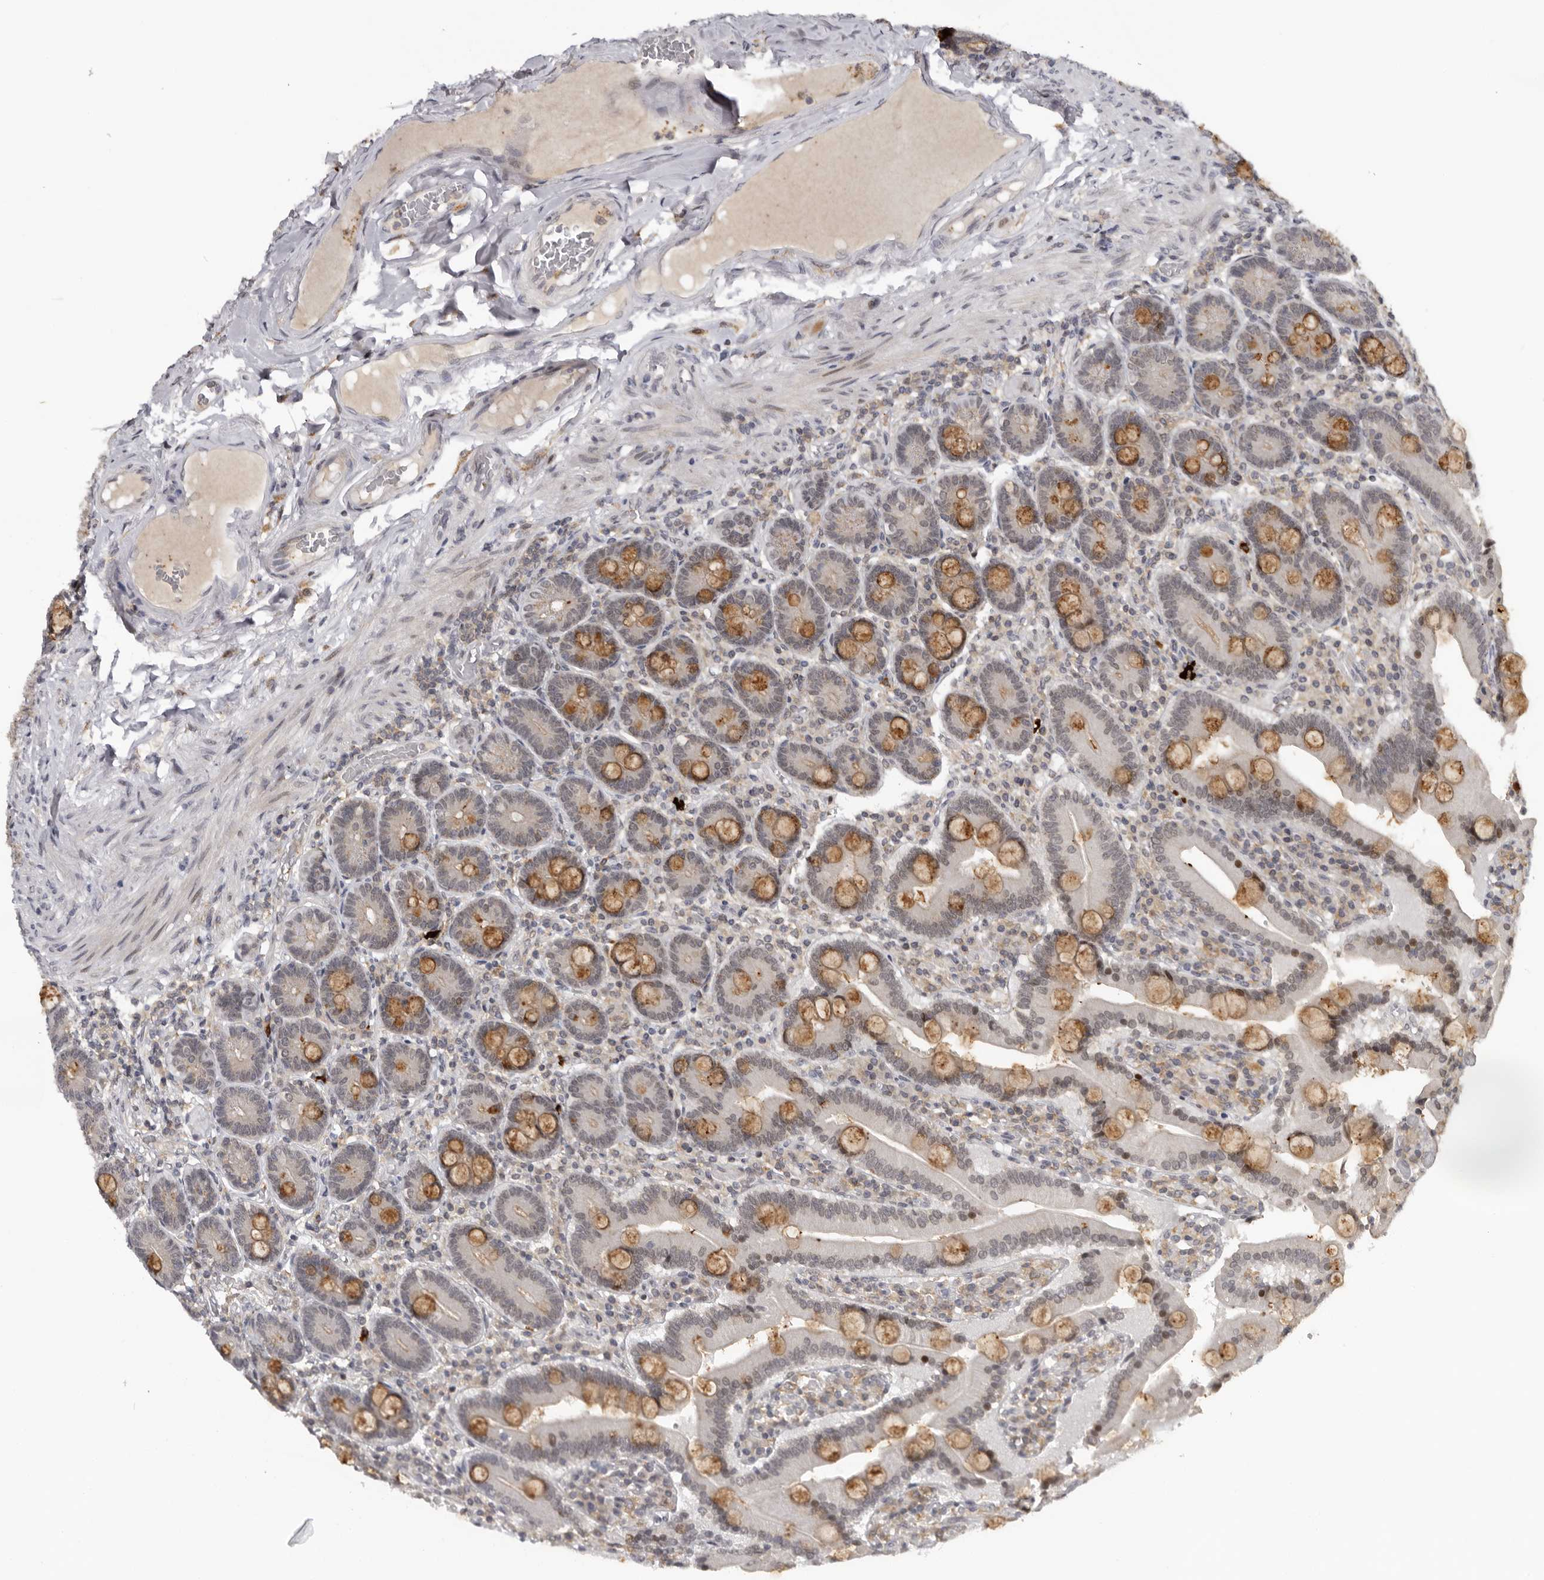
{"staining": {"intensity": "moderate", "quantity": "<25%", "location": "cytoplasmic/membranous"}, "tissue": "duodenum", "cell_type": "Glandular cells", "image_type": "normal", "snomed": [{"axis": "morphology", "description": "Normal tissue, NOS"}, {"axis": "topography", "description": "Duodenum"}], "caption": "Immunohistochemical staining of unremarkable human duodenum exhibits moderate cytoplasmic/membranous protein staining in about <25% of glandular cells.", "gene": "KIF2B", "patient": {"sex": "female", "age": 62}}